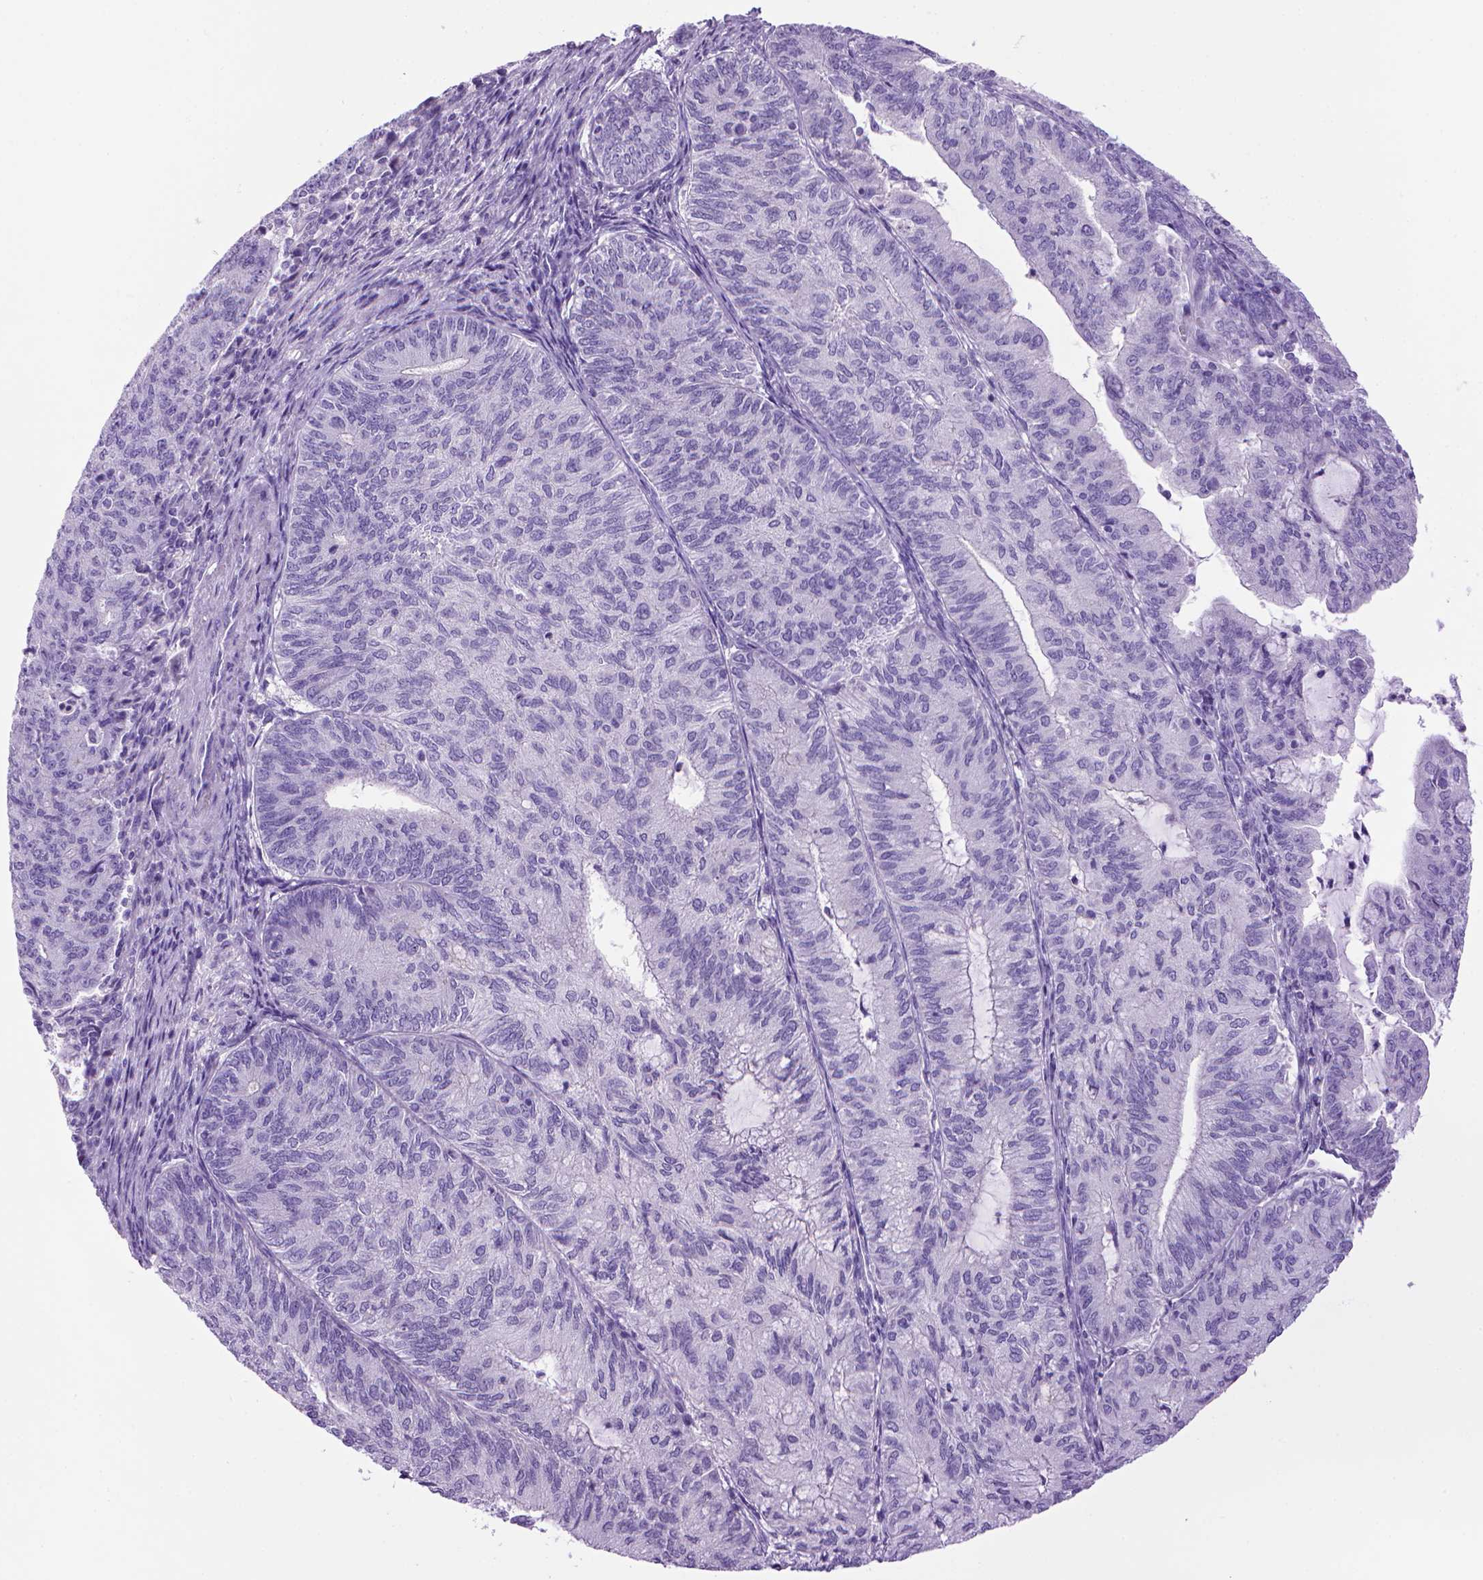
{"staining": {"intensity": "negative", "quantity": "none", "location": "none"}, "tissue": "endometrial cancer", "cell_type": "Tumor cells", "image_type": "cancer", "snomed": [{"axis": "morphology", "description": "Adenocarcinoma, NOS"}, {"axis": "topography", "description": "Endometrium"}], "caption": "The immunohistochemistry histopathology image has no significant expression in tumor cells of endometrial cancer (adenocarcinoma) tissue.", "gene": "SGCG", "patient": {"sex": "female", "age": 82}}